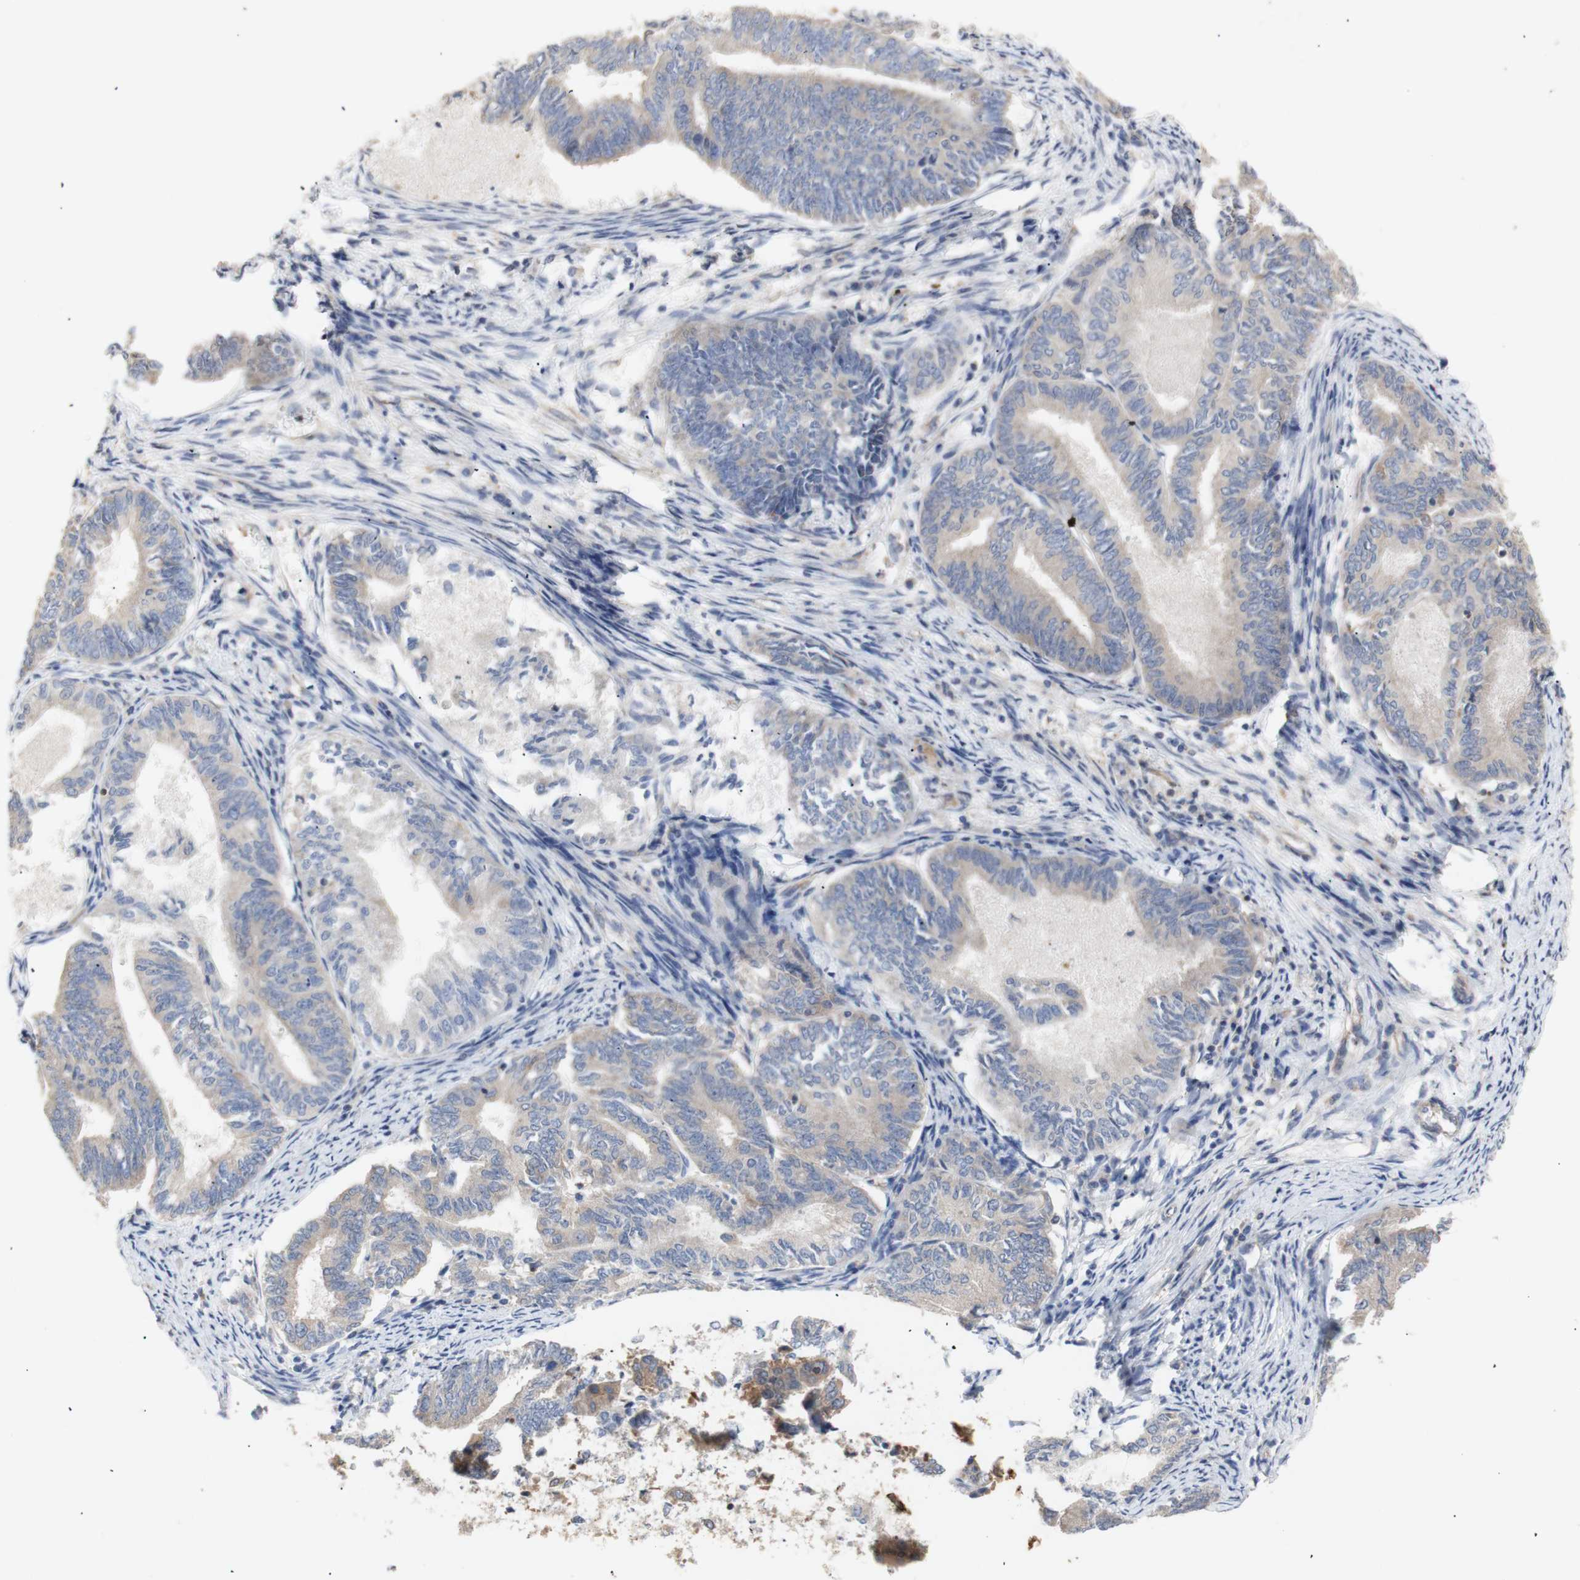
{"staining": {"intensity": "weak", "quantity": ">75%", "location": "cytoplasmic/membranous"}, "tissue": "endometrial cancer", "cell_type": "Tumor cells", "image_type": "cancer", "snomed": [{"axis": "morphology", "description": "Adenocarcinoma, NOS"}, {"axis": "topography", "description": "Endometrium"}], "caption": "A brown stain shows weak cytoplasmic/membranous expression of a protein in human endometrial cancer tumor cells.", "gene": "IKBKG", "patient": {"sex": "female", "age": 86}}